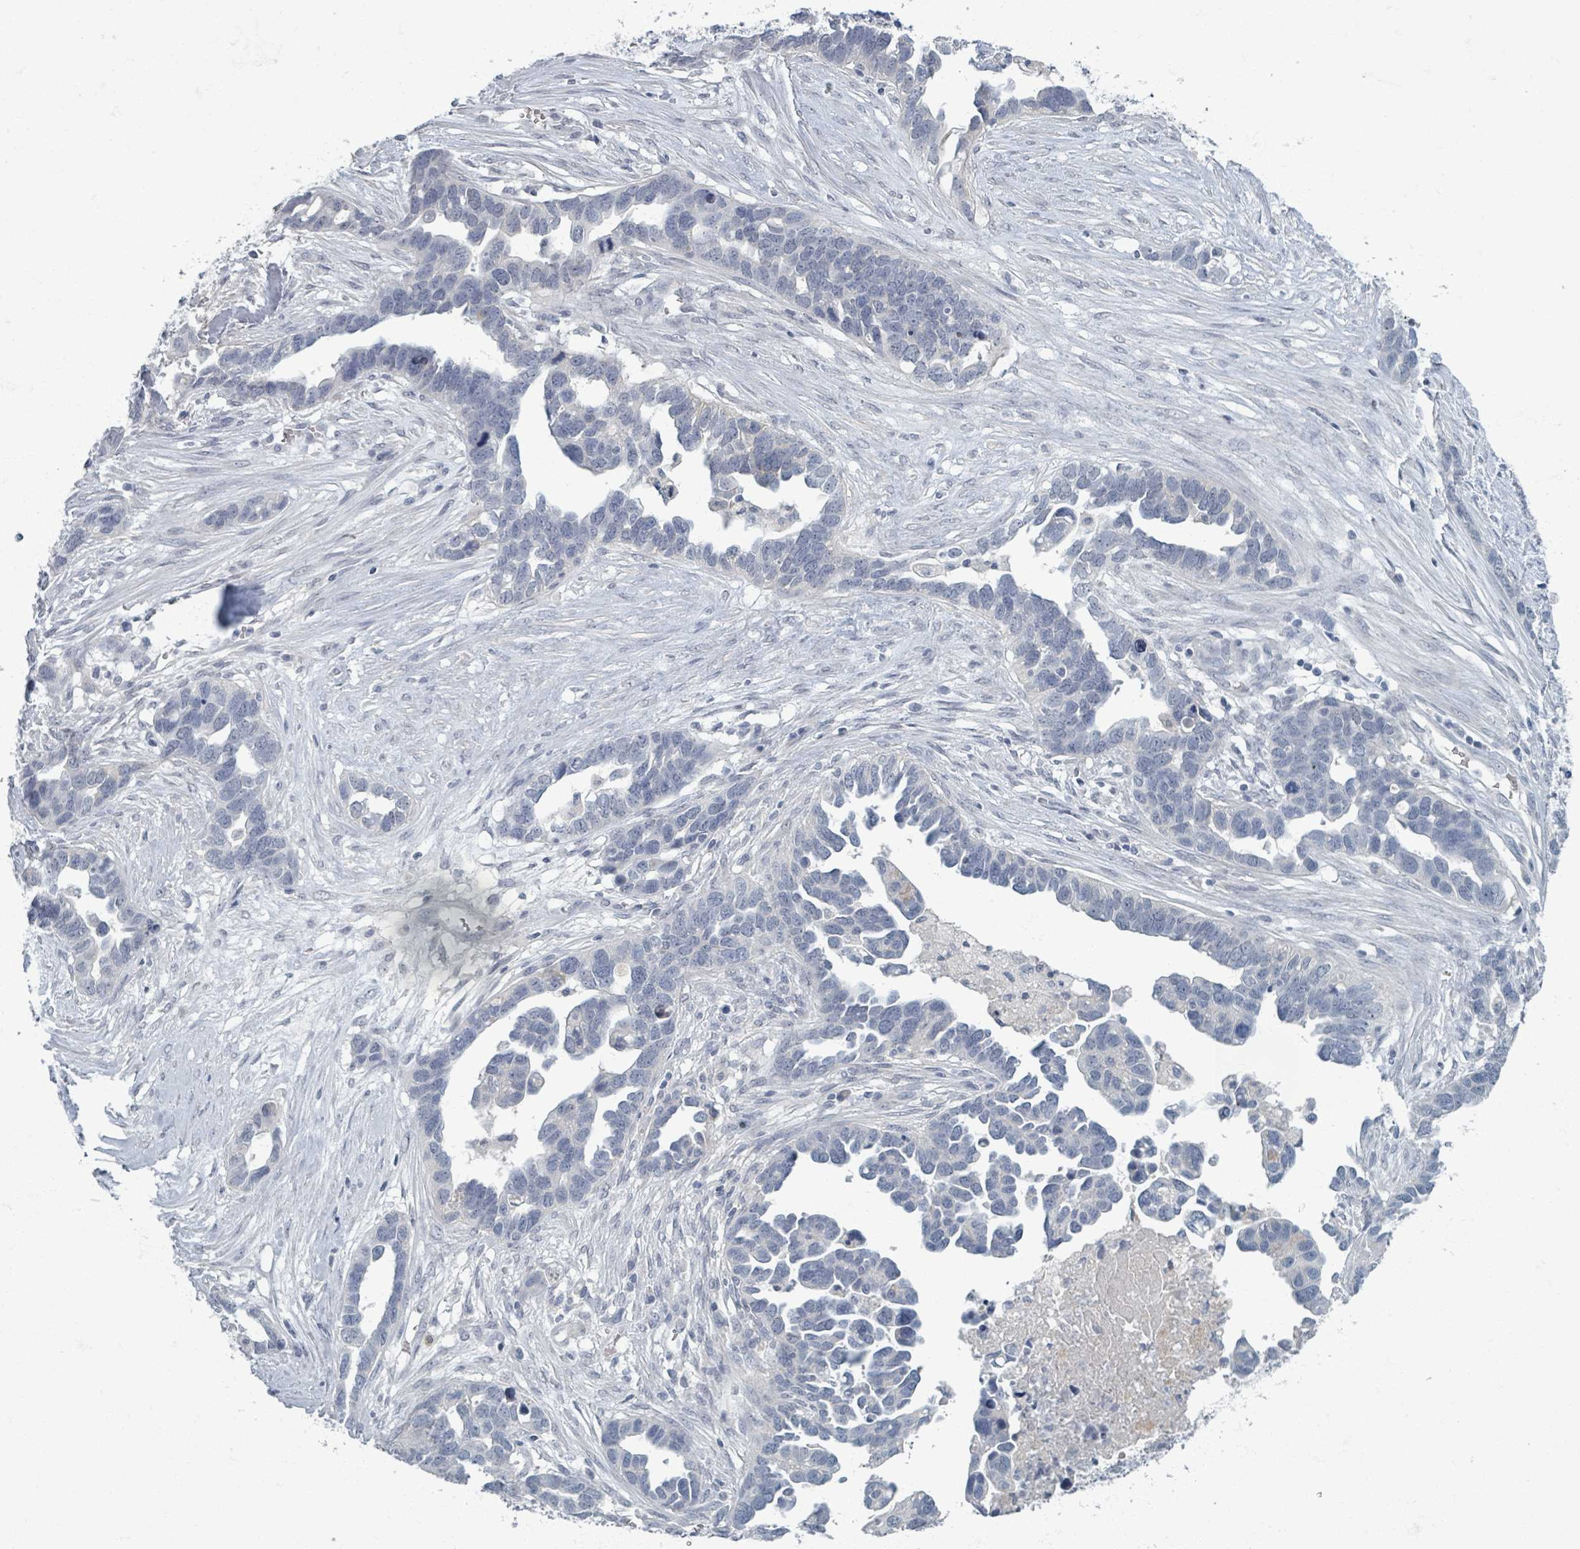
{"staining": {"intensity": "negative", "quantity": "none", "location": "none"}, "tissue": "ovarian cancer", "cell_type": "Tumor cells", "image_type": "cancer", "snomed": [{"axis": "morphology", "description": "Cystadenocarcinoma, serous, NOS"}, {"axis": "topography", "description": "Ovary"}], "caption": "A high-resolution photomicrograph shows IHC staining of ovarian cancer (serous cystadenocarcinoma), which exhibits no significant staining in tumor cells.", "gene": "WNT11", "patient": {"sex": "female", "age": 54}}